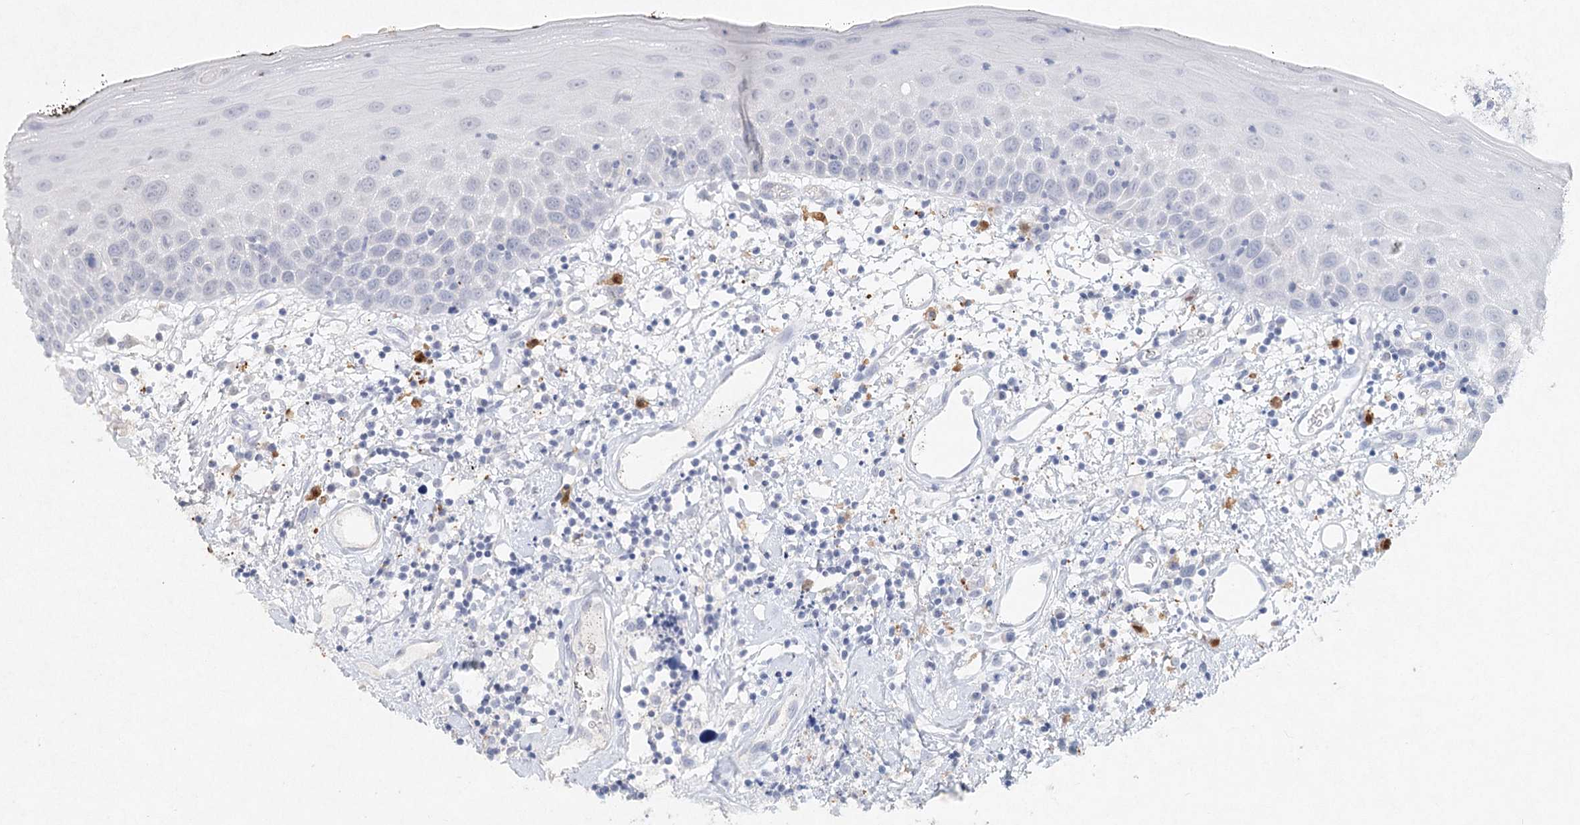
{"staining": {"intensity": "negative", "quantity": "none", "location": "none"}, "tissue": "oral mucosa", "cell_type": "Squamous epithelial cells", "image_type": "normal", "snomed": [{"axis": "morphology", "description": "Normal tissue, NOS"}, {"axis": "topography", "description": "Oral tissue"}], "caption": "An immunohistochemistry histopathology image of benign oral mucosa is shown. There is no staining in squamous epithelial cells of oral mucosa.", "gene": "ARSI", "patient": {"sex": "male", "age": 74}}